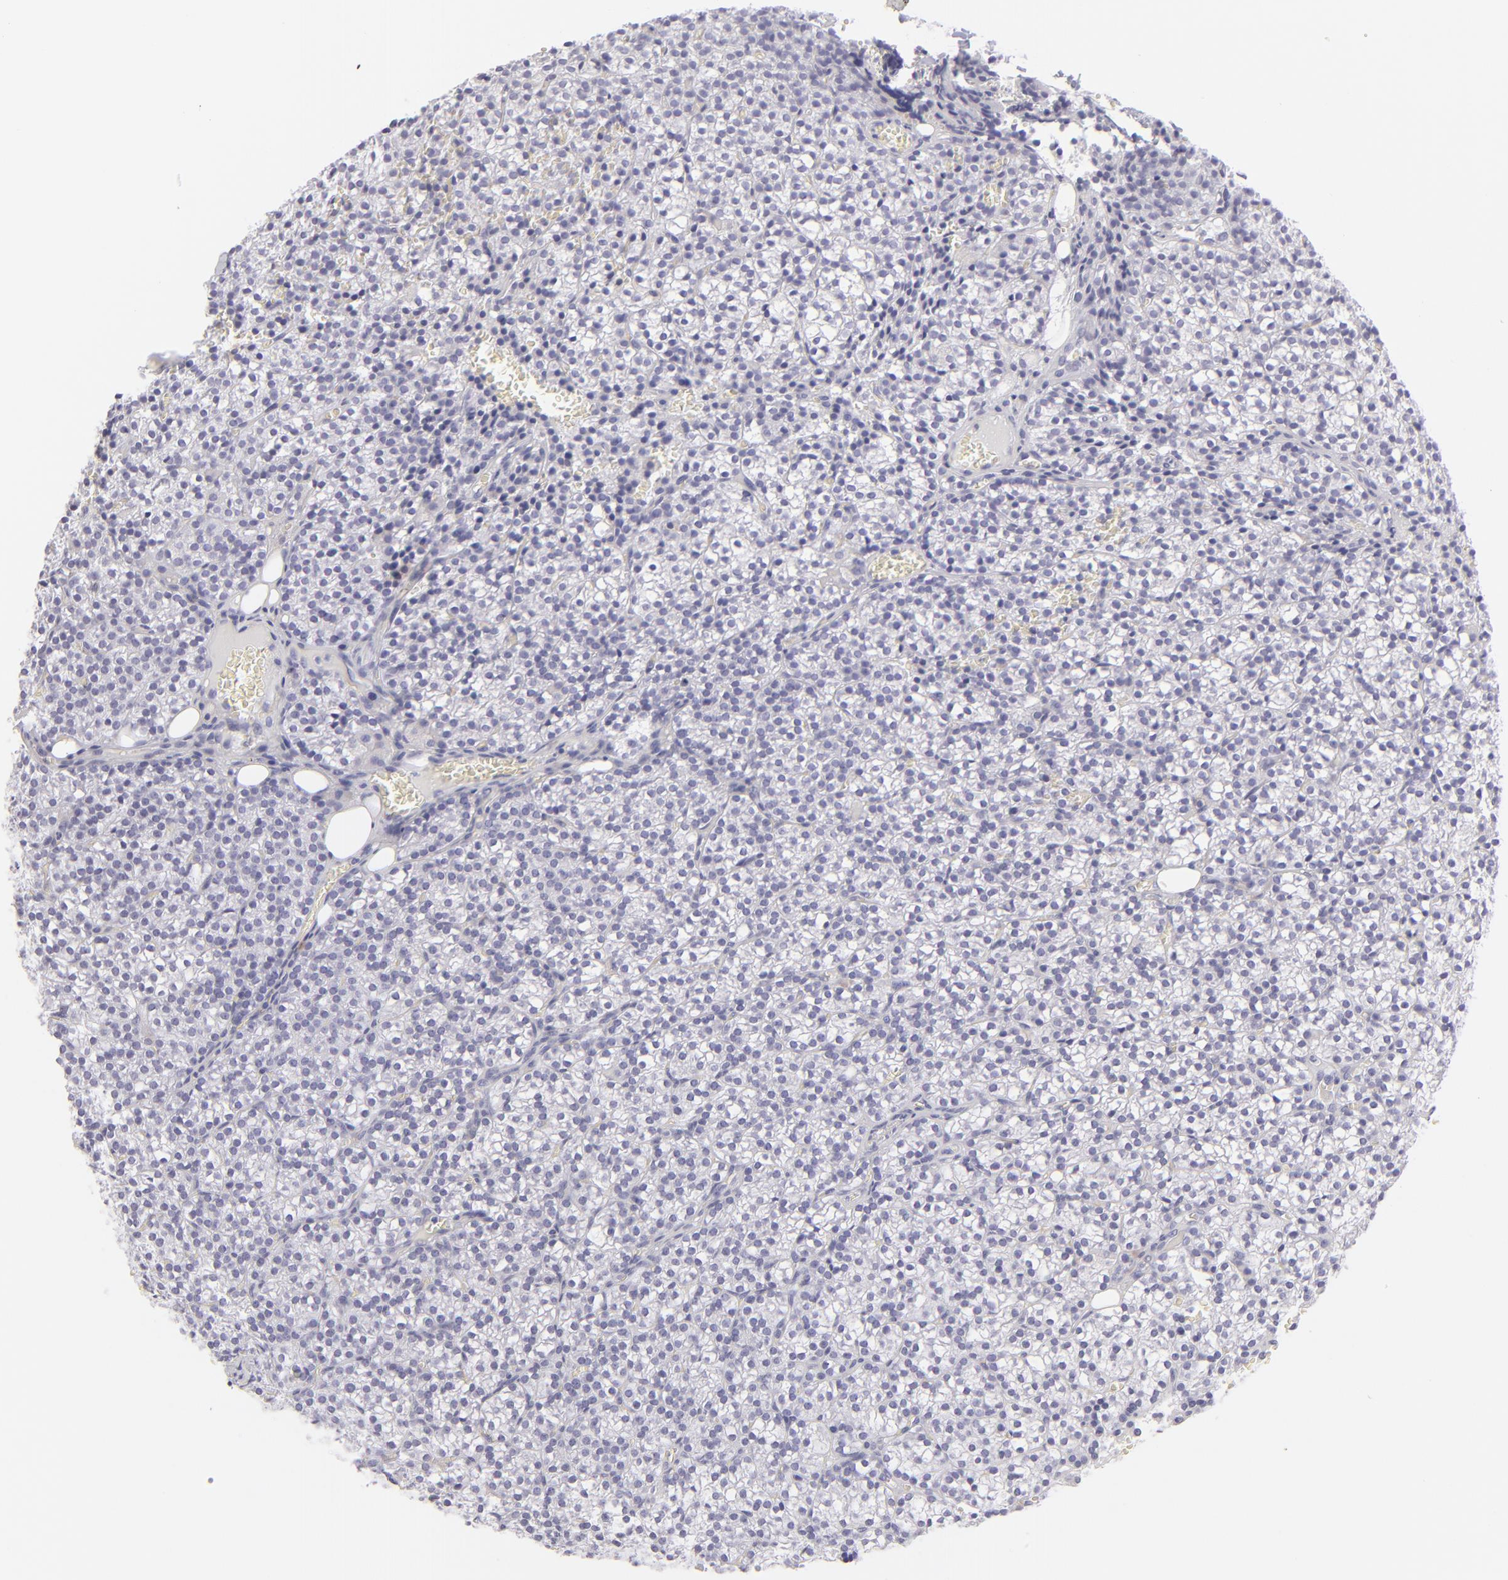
{"staining": {"intensity": "negative", "quantity": "none", "location": "none"}, "tissue": "parathyroid gland", "cell_type": "Glandular cells", "image_type": "normal", "snomed": [{"axis": "morphology", "description": "Normal tissue, NOS"}, {"axis": "topography", "description": "Parathyroid gland"}], "caption": "High power microscopy image of an immunohistochemistry (IHC) histopathology image of normal parathyroid gland, revealing no significant expression in glandular cells.", "gene": "FCER2", "patient": {"sex": "female", "age": 17}}